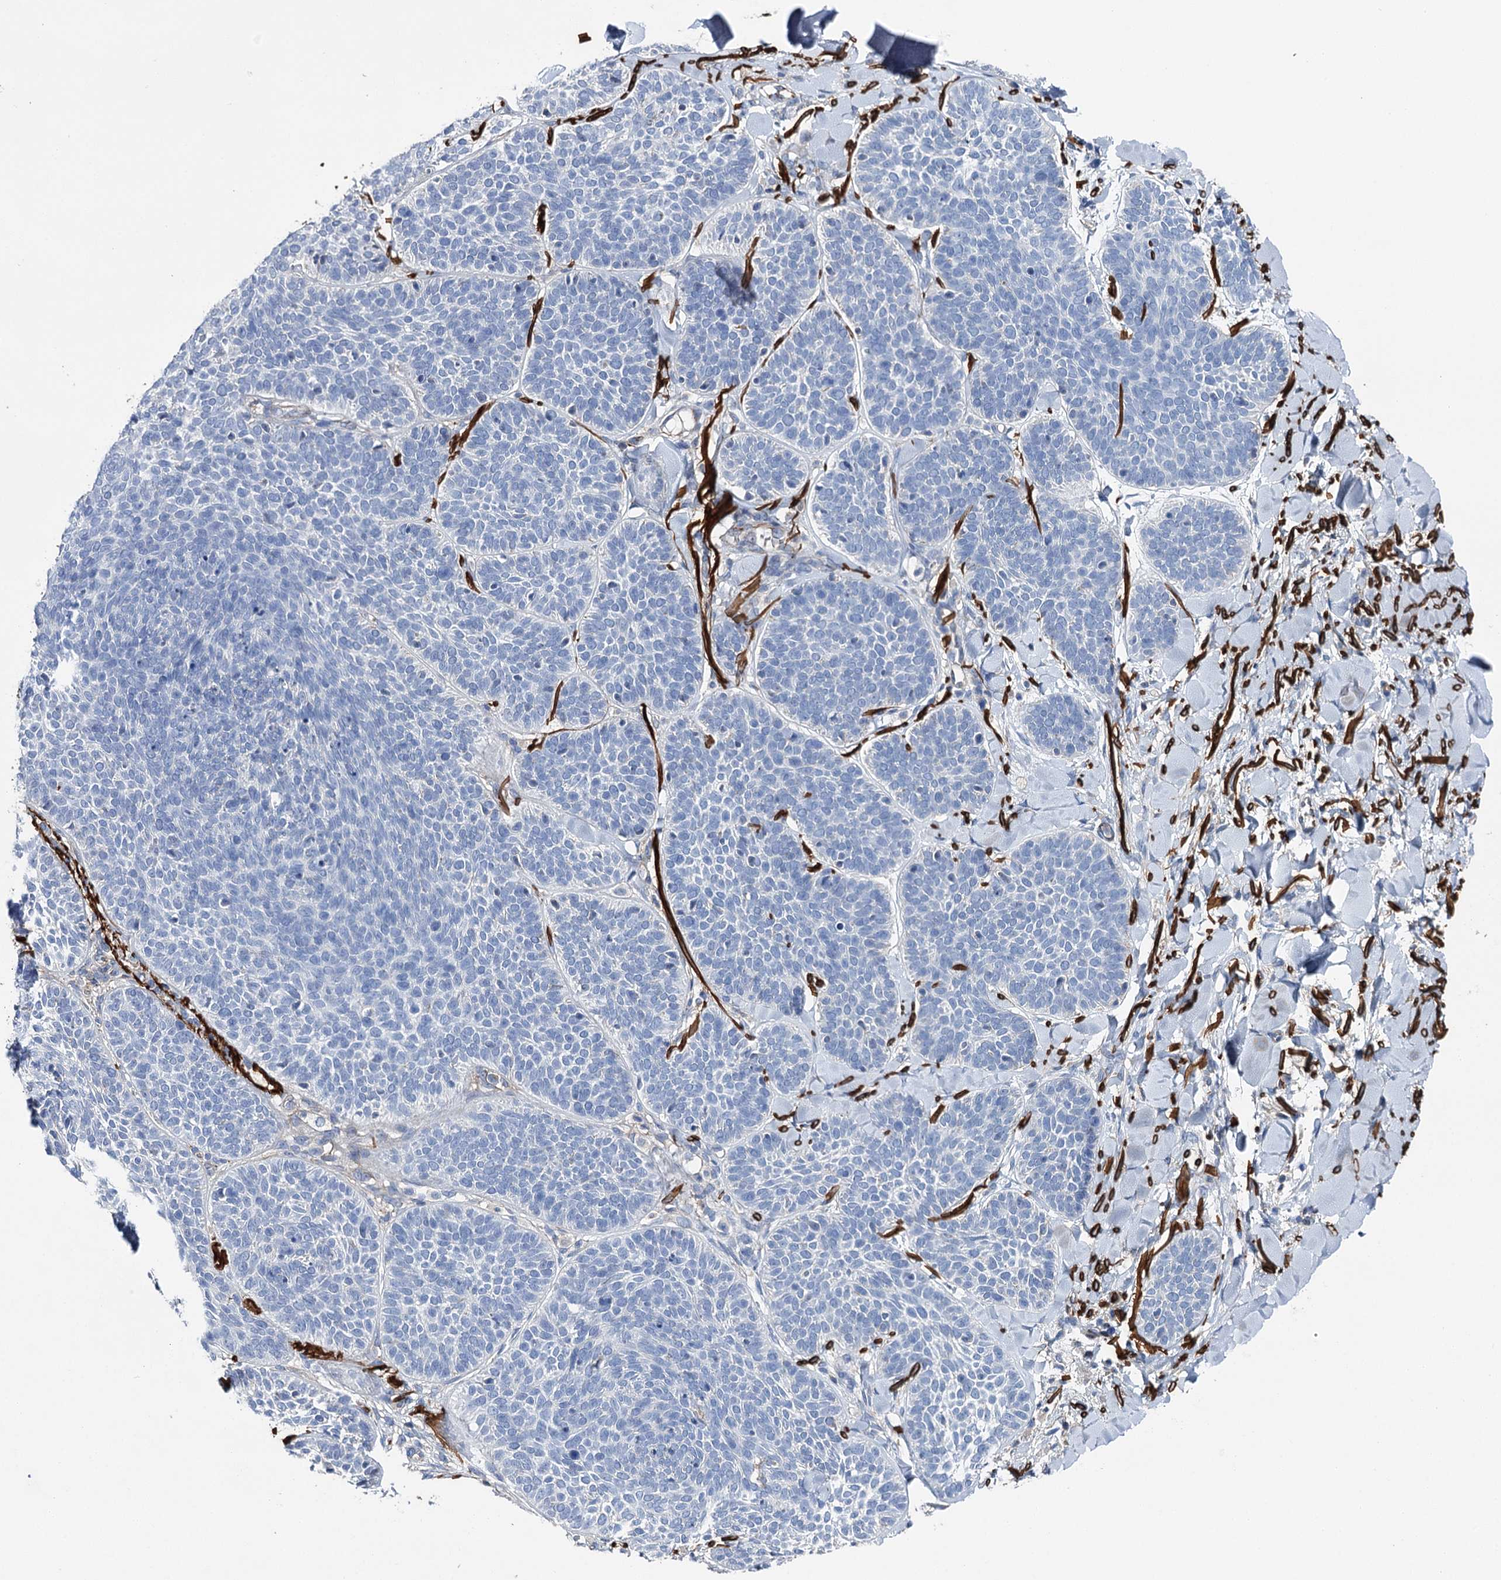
{"staining": {"intensity": "negative", "quantity": "none", "location": "none"}, "tissue": "skin cancer", "cell_type": "Tumor cells", "image_type": "cancer", "snomed": [{"axis": "morphology", "description": "Basal cell carcinoma"}, {"axis": "topography", "description": "Skin"}], "caption": "This is an IHC micrograph of human skin cancer (basal cell carcinoma). There is no staining in tumor cells.", "gene": "EPYC", "patient": {"sex": "male", "age": 85}}